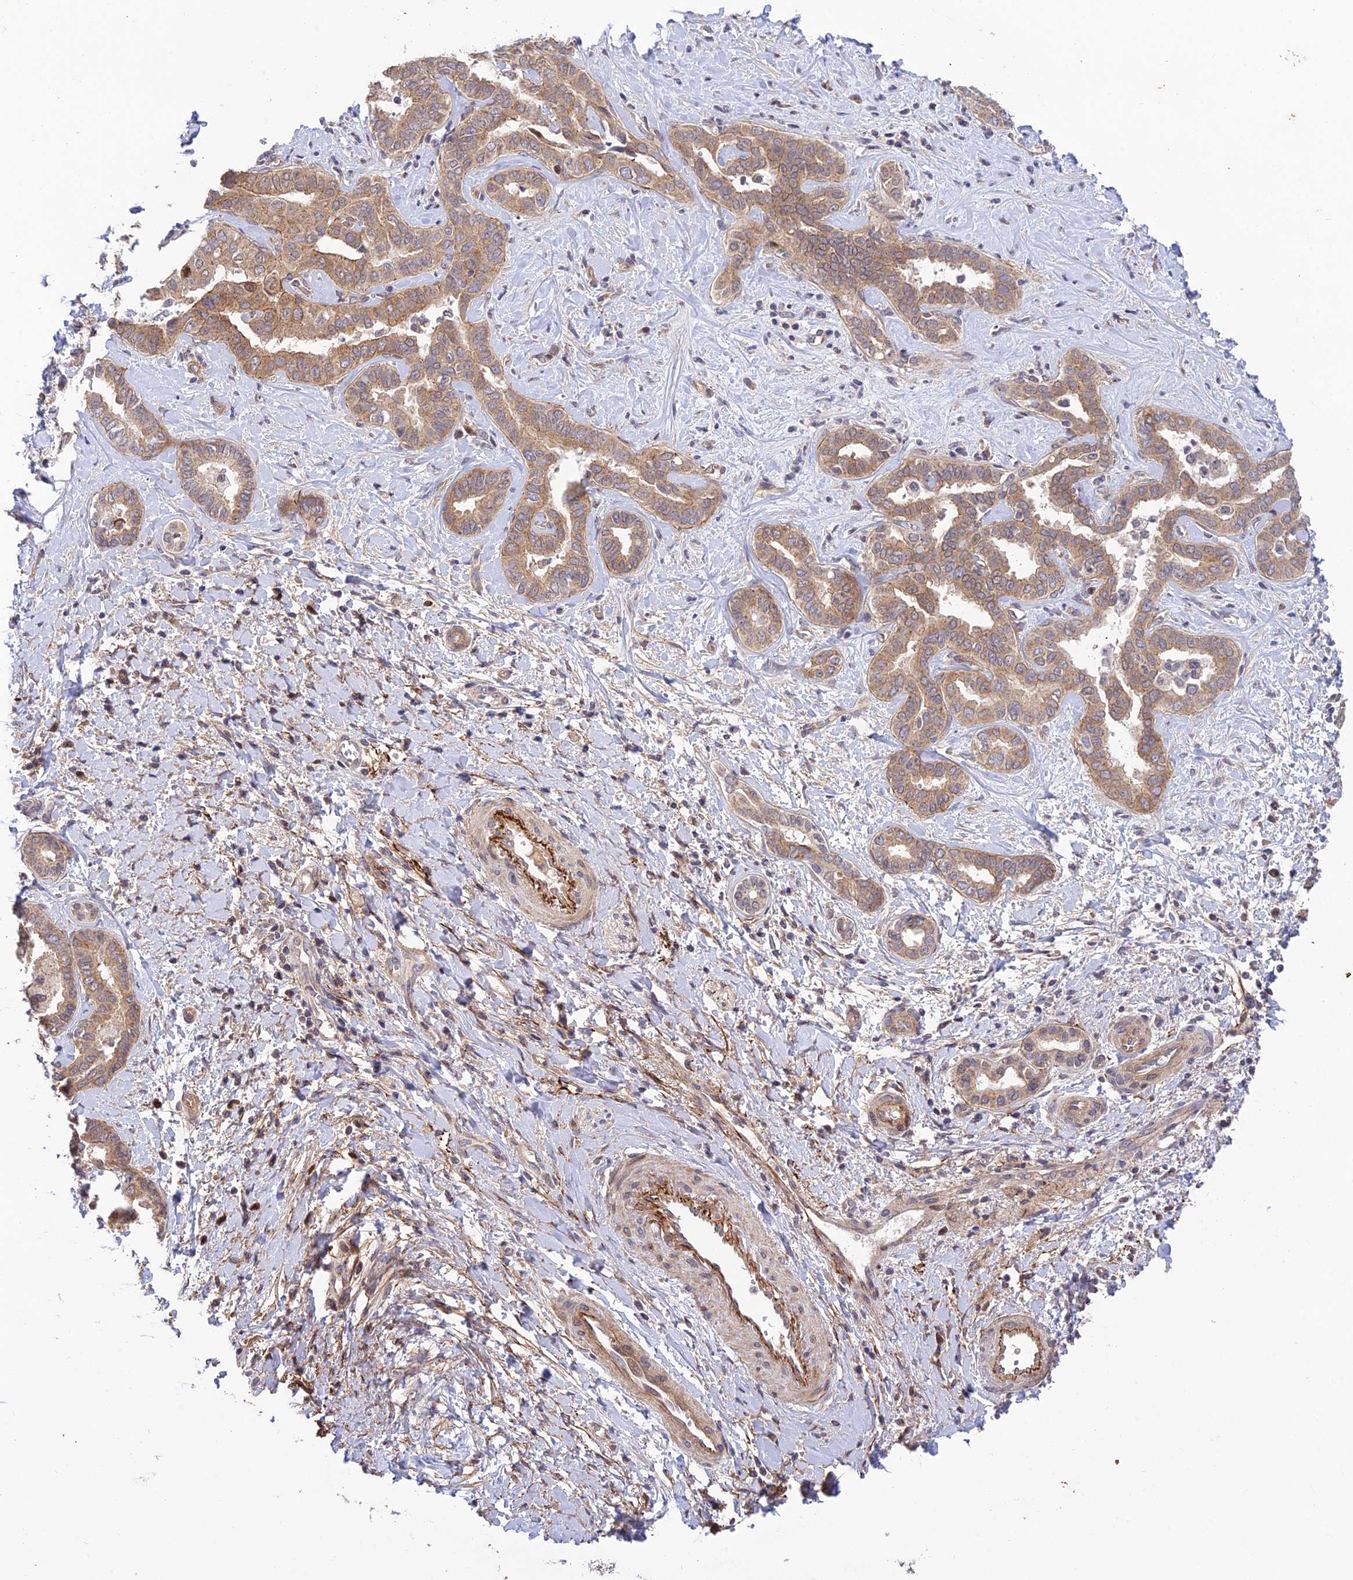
{"staining": {"intensity": "moderate", "quantity": ">75%", "location": "cytoplasmic/membranous"}, "tissue": "liver cancer", "cell_type": "Tumor cells", "image_type": "cancer", "snomed": [{"axis": "morphology", "description": "Cholangiocarcinoma"}, {"axis": "topography", "description": "Liver"}], "caption": "A brown stain labels moderate cytoplasmic/membranous staining of a protein in liver cholangiocarcinoma tumor cells. (Stains: DAB in brown, nuclei in blue, Microscopy: brightfield microscopy at high magnification).", "gene": "PLEKHG2", "patient": {"sex": "female", "age": 77}}